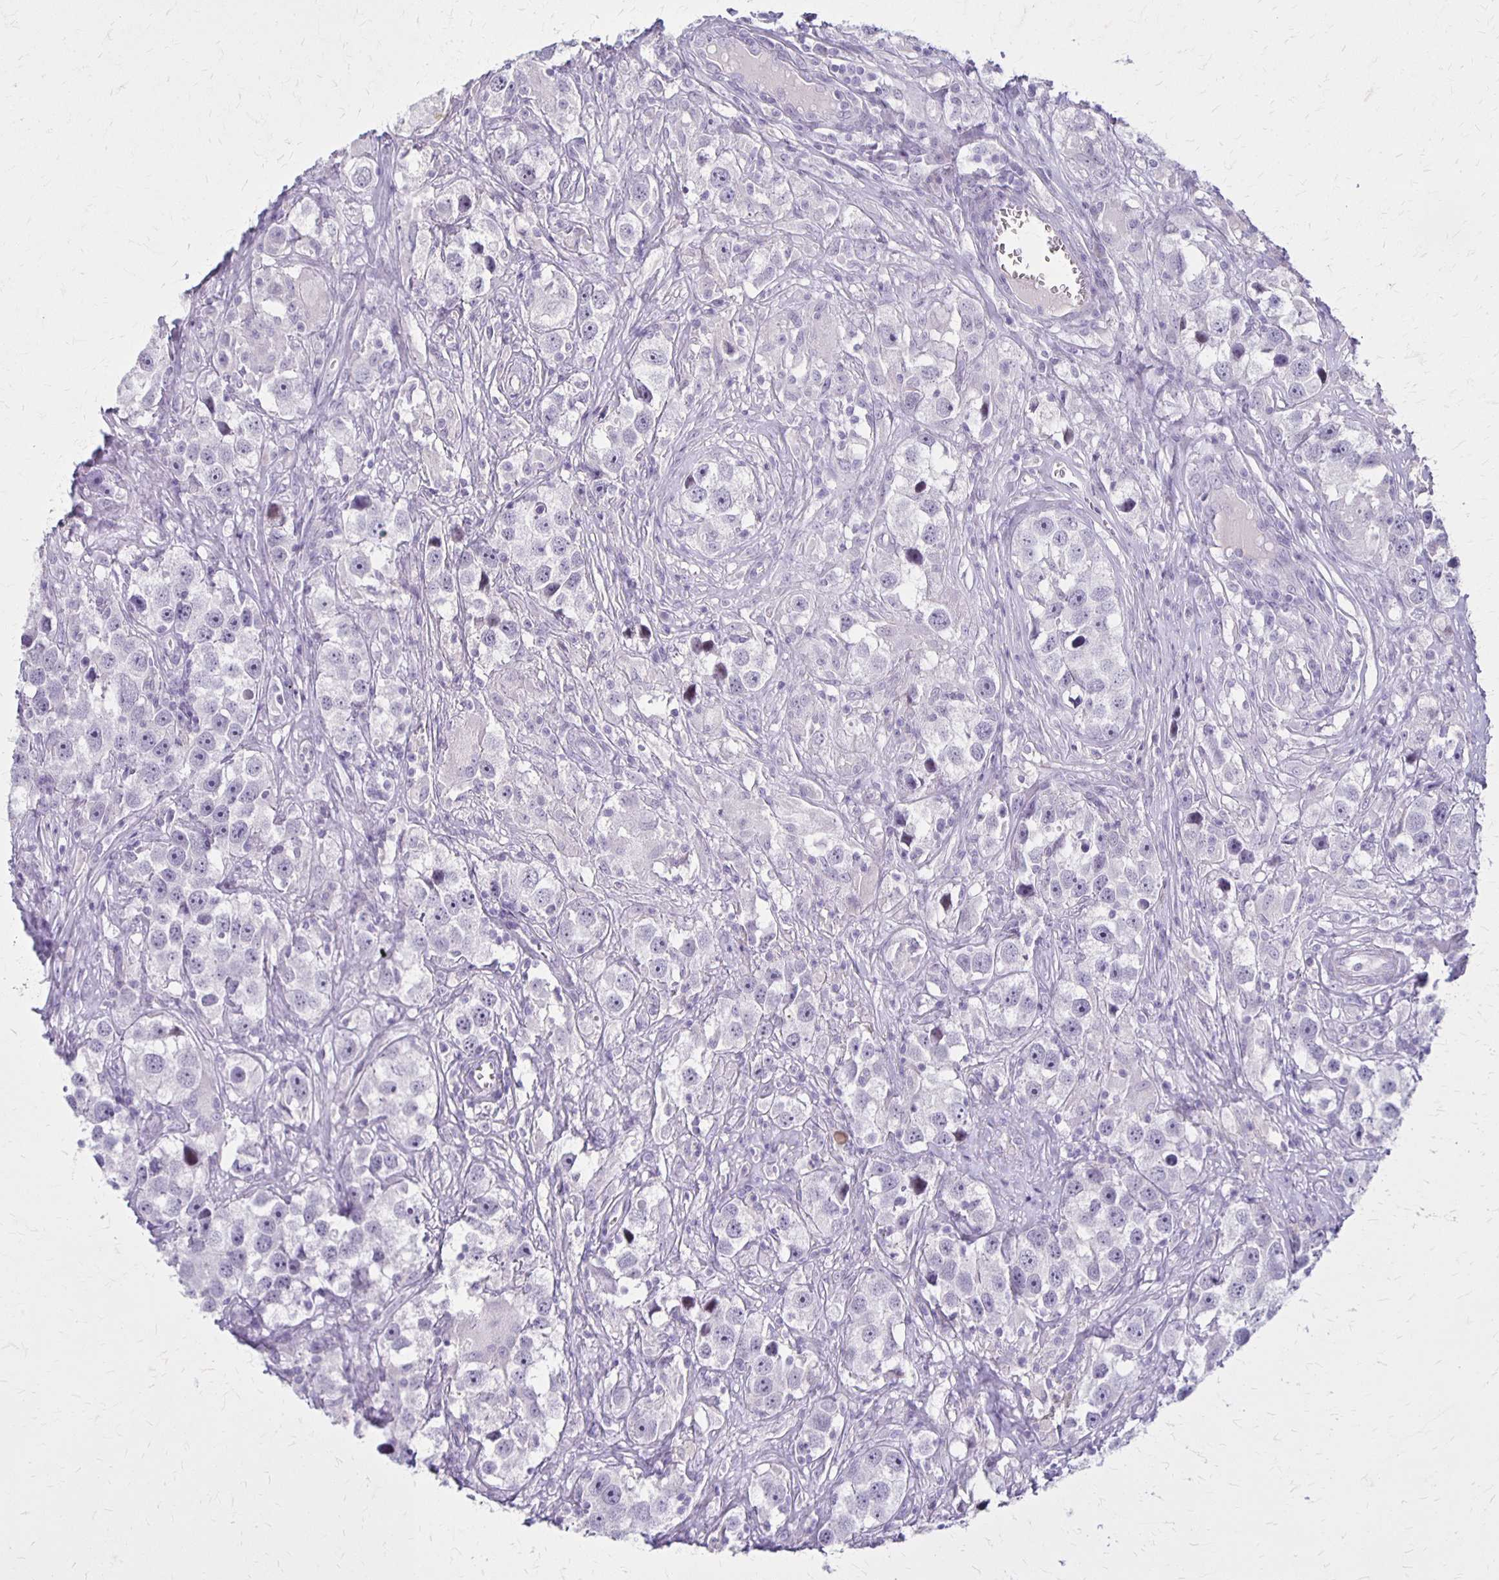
{"staining": {"intensity": "negative", "quantity": "none", "location": "none"}, "tissue": "testis cancer", "cell_type": "Tumor cells", "image_type": "cancer", "snomed": [{"axis": "morphology", "description": "Seminoma, NOS"}, {"axis": "topography", "description": "Testis"}], "caption": "Human testis cancer (seminoma) stained for a protein using immunohistochemistry (IHC) displays no expression in tumor cells.", "gene": "SLC35E2B", "patient": {"sex": "male", "age": 49}}